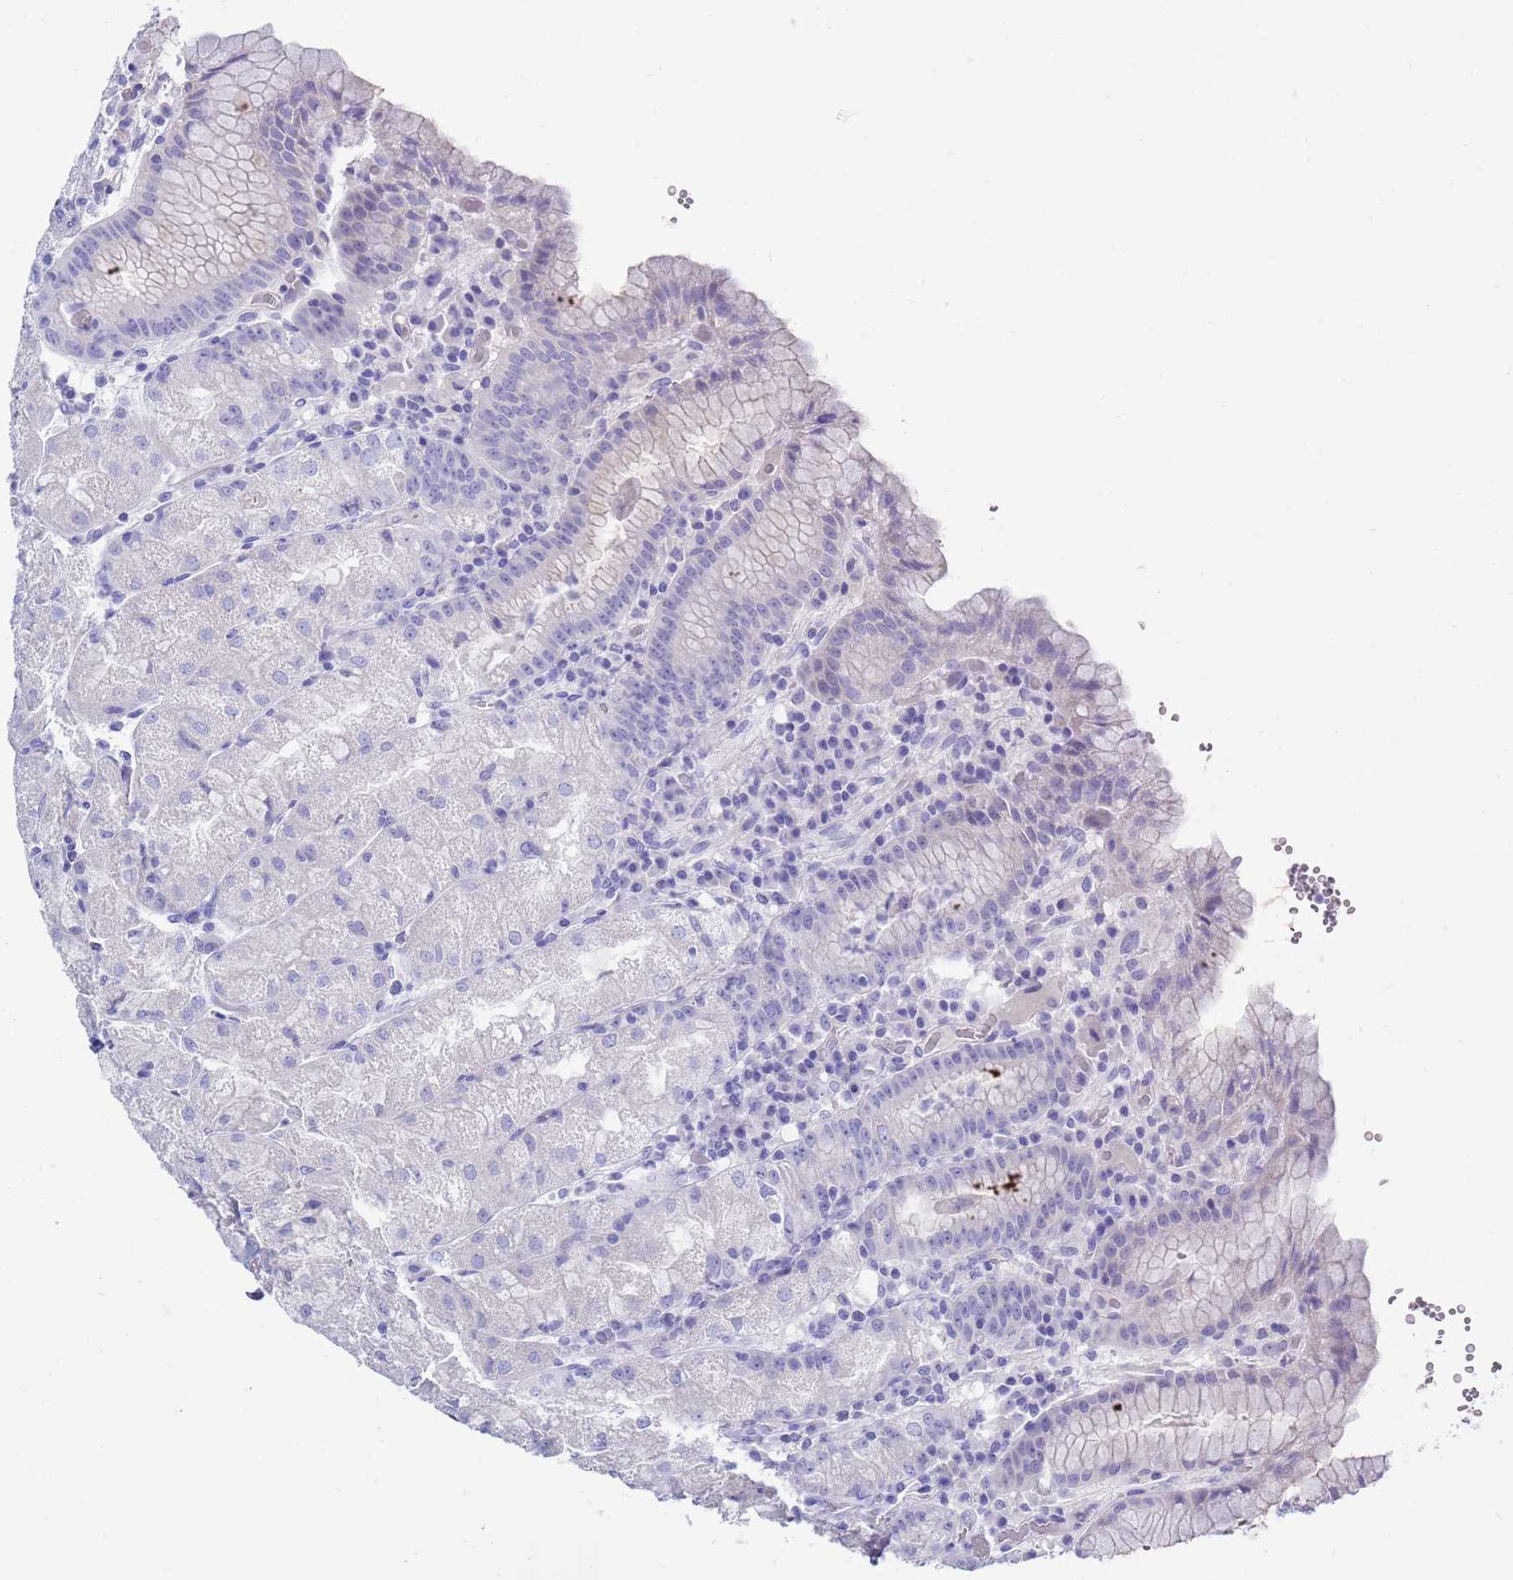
{"staining": {"intensity": "negative", "quantity": "none", "location": "none"}, "tissue": "stomach", "cell_type": "Glandular cells", "image_type": "normal", "snomed": [{"axis": "morphology", "description": "Normal tissue, NOS"}, {"axis": "topography", "description": "Stomach, upper"}], "caption": "IHC of unremarkable human stomach exhibits no expression in glandular cells.", "gene": "MTMR2", "patient": {"sex": "male", "age": 52}}